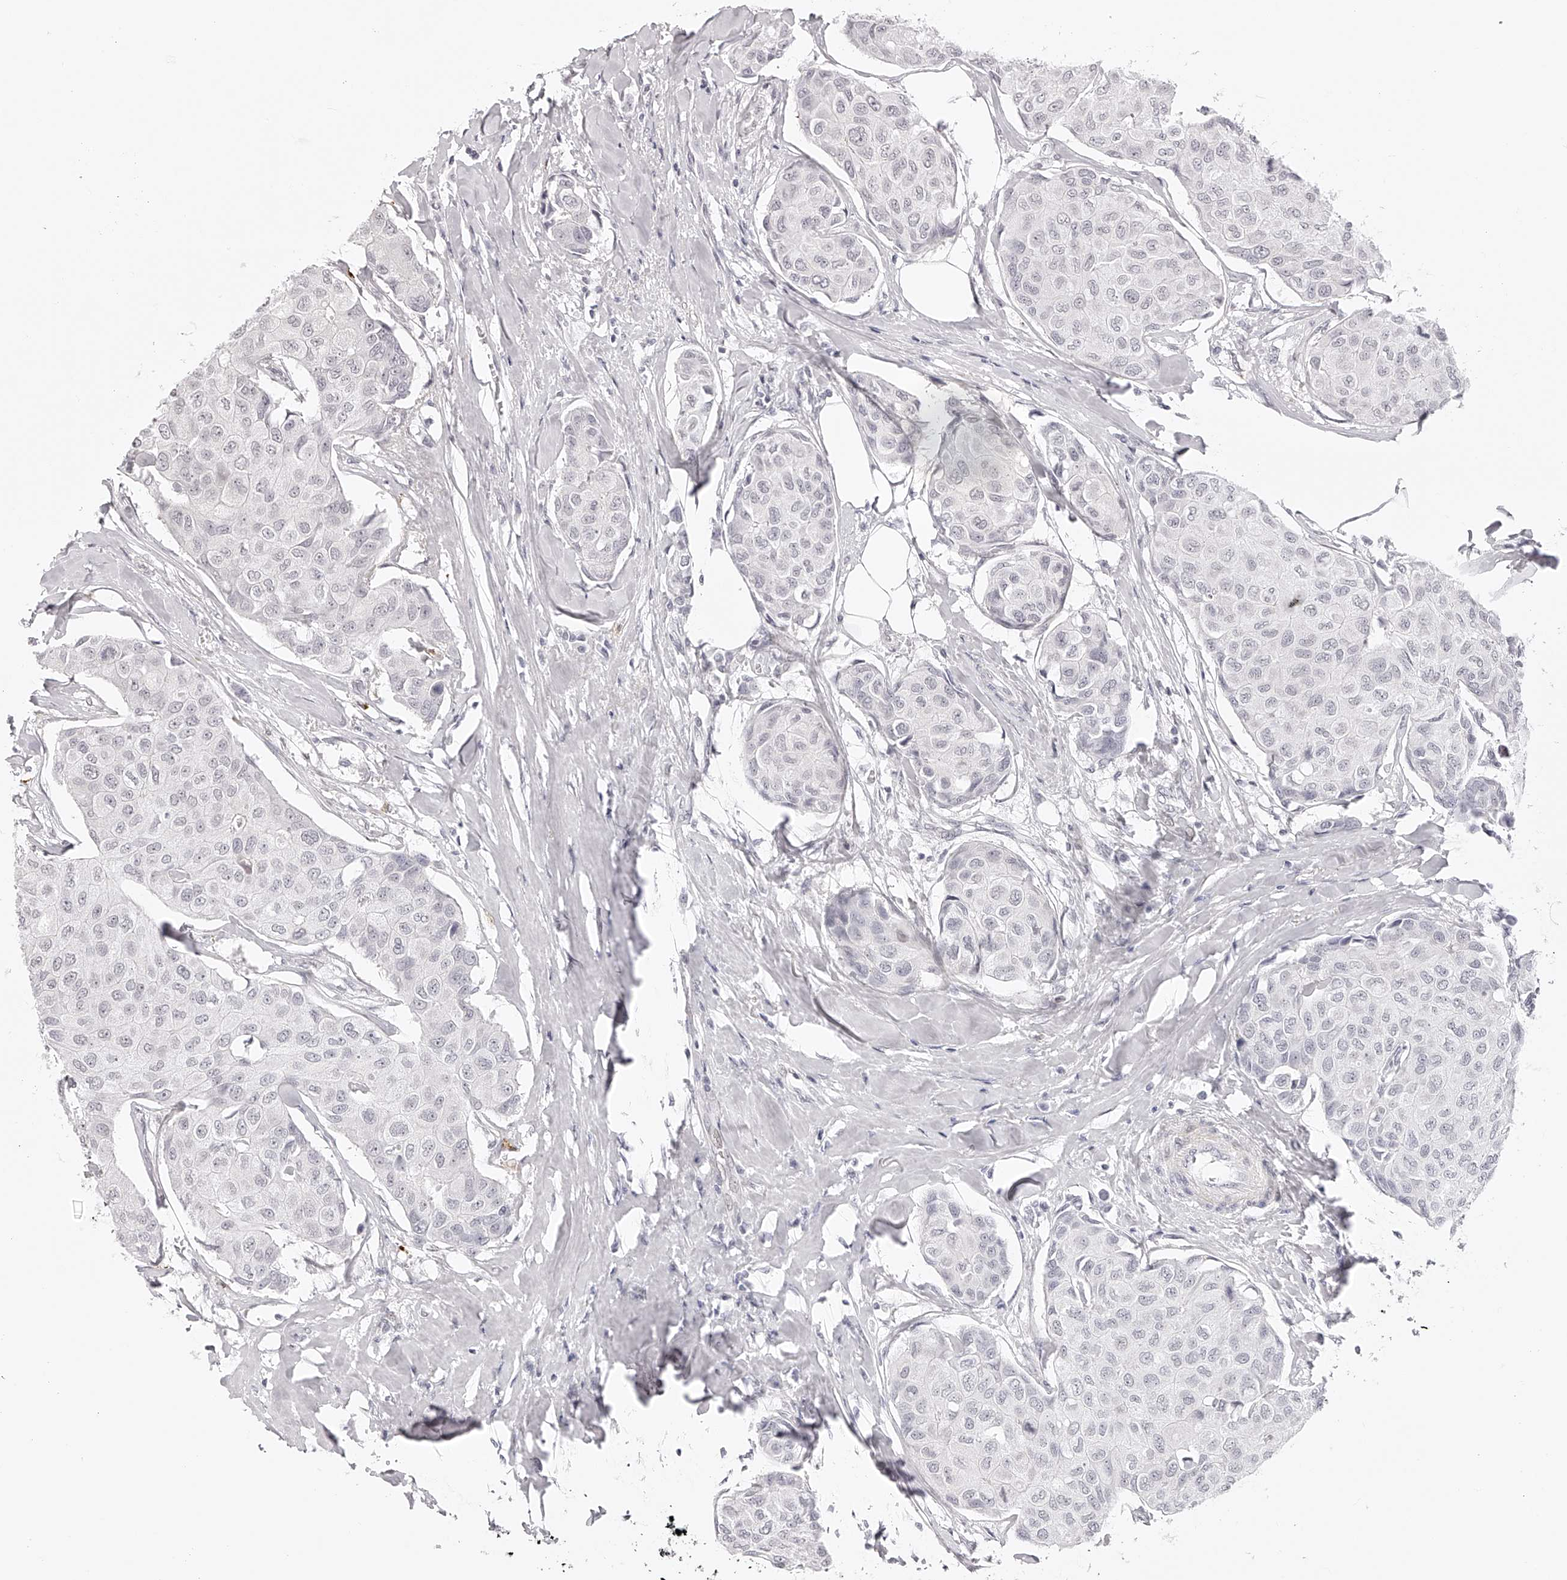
{"staining": {"intensity": "negative", "quantity": "none", "location": "none"}, "tissue": "breast cancer", "cell_type": "Tumor cells", "image_type": "cancer", "snomed": [{"axis": "morphology", "description": "Duct carcinoma"}, {"axis": "topography", "description": "Breast"}], "caption": "Histopathology image shows no significant protein staining in tumor cells of breast infiltrating ductal carcinoma.", "gene": "PLEKHG1", "patient": {"sex": "female", "age": 80}}